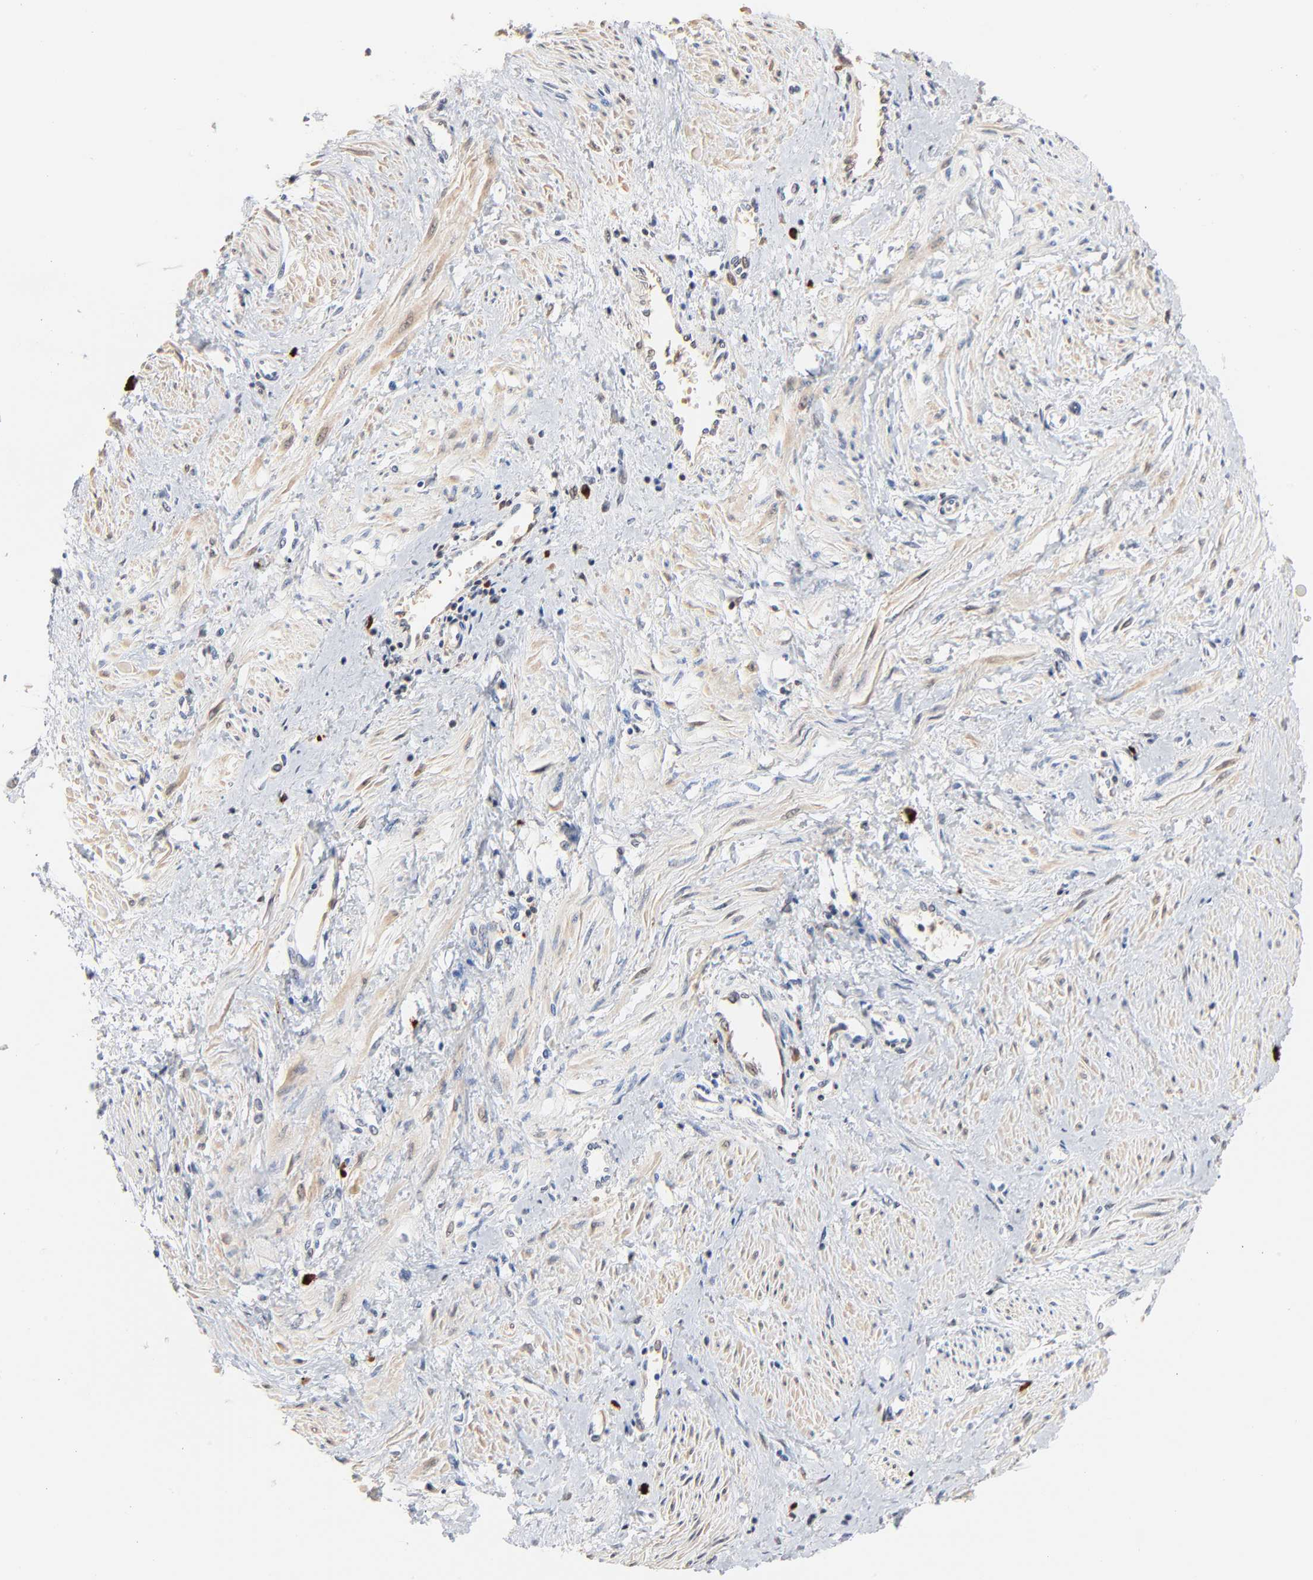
{"staining": {"intensity": "negative", "quantity": "none", "location": "none"}, "tissue": "smooth muscle", "cell_type": "Smooth muscle cells", "image_type": "normal", "snomed": [{"axis": "morphology", "description": "Normal tissue, NOS"}, {"axis": "topography", "description": "Smooth muscle"}, {"axis": "topography", "description": "Uterus"}], "caption": "The photomicrograph reveals no staining of smooth muscle cells in unremarkable smooth muscle. (DAB IHC, high magnification).", "gene": "SERPINA4", "patient": {"sex": "female", "age": 39}}